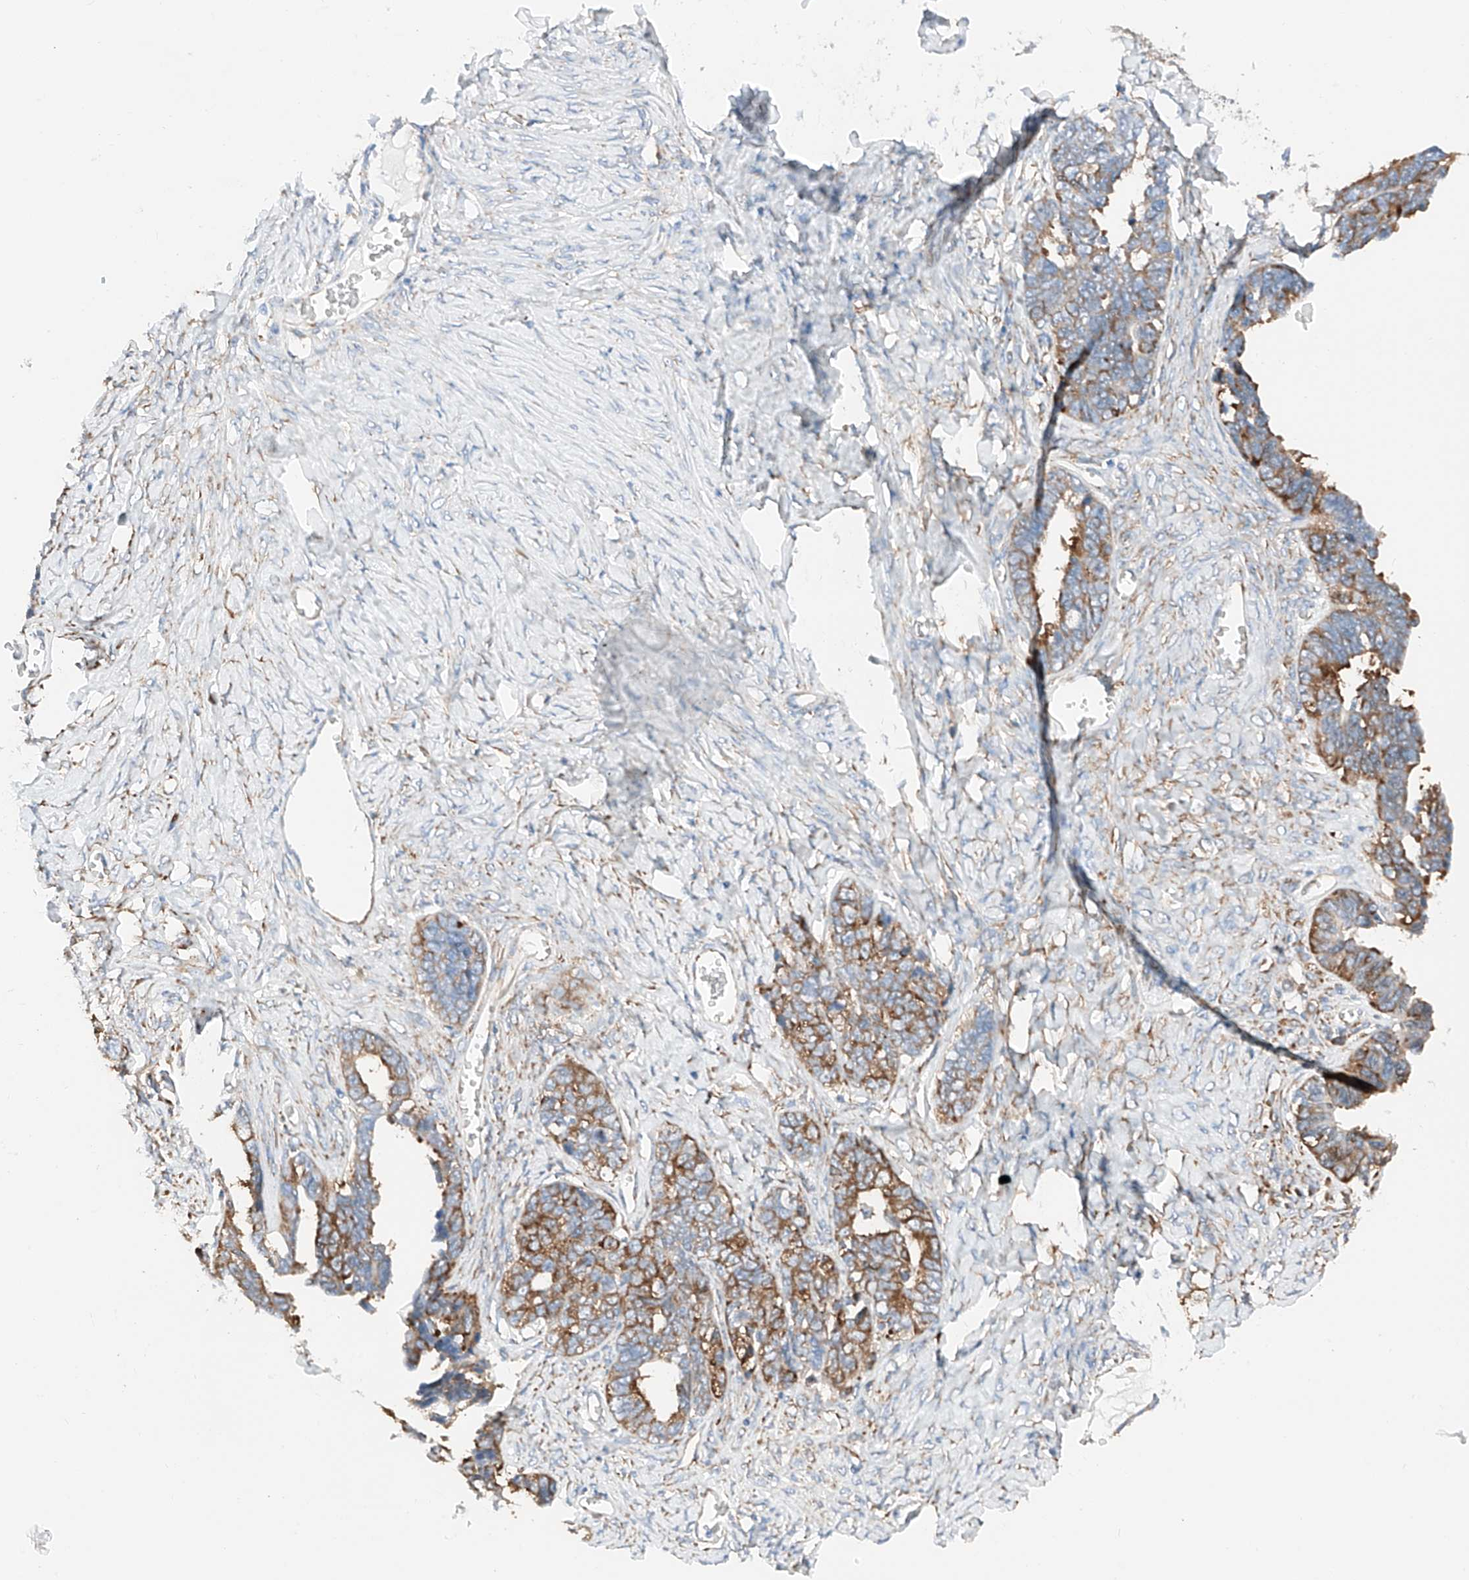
{"staining": {"intensity": "moderate", "quantity": ">75%", "location": "cytoplasmic/membranous"}, "tissue": "ovarian cancer", "cell_type": "Tumor cells", "image_type": "cancer", "snomed": [{"axis": "morphology", "description": "Cystadenocarcinoma, serous, NOS"}, {"axis": "topography", "description": "Ovary"}], "caption": "IHC of ovarian cancer shows medium levels of moderate cytoplasmic/membranous expression in about >75% of tumor cells.", "gene": "CRELD1", "patient": {"sex": "female", "age": 79}}